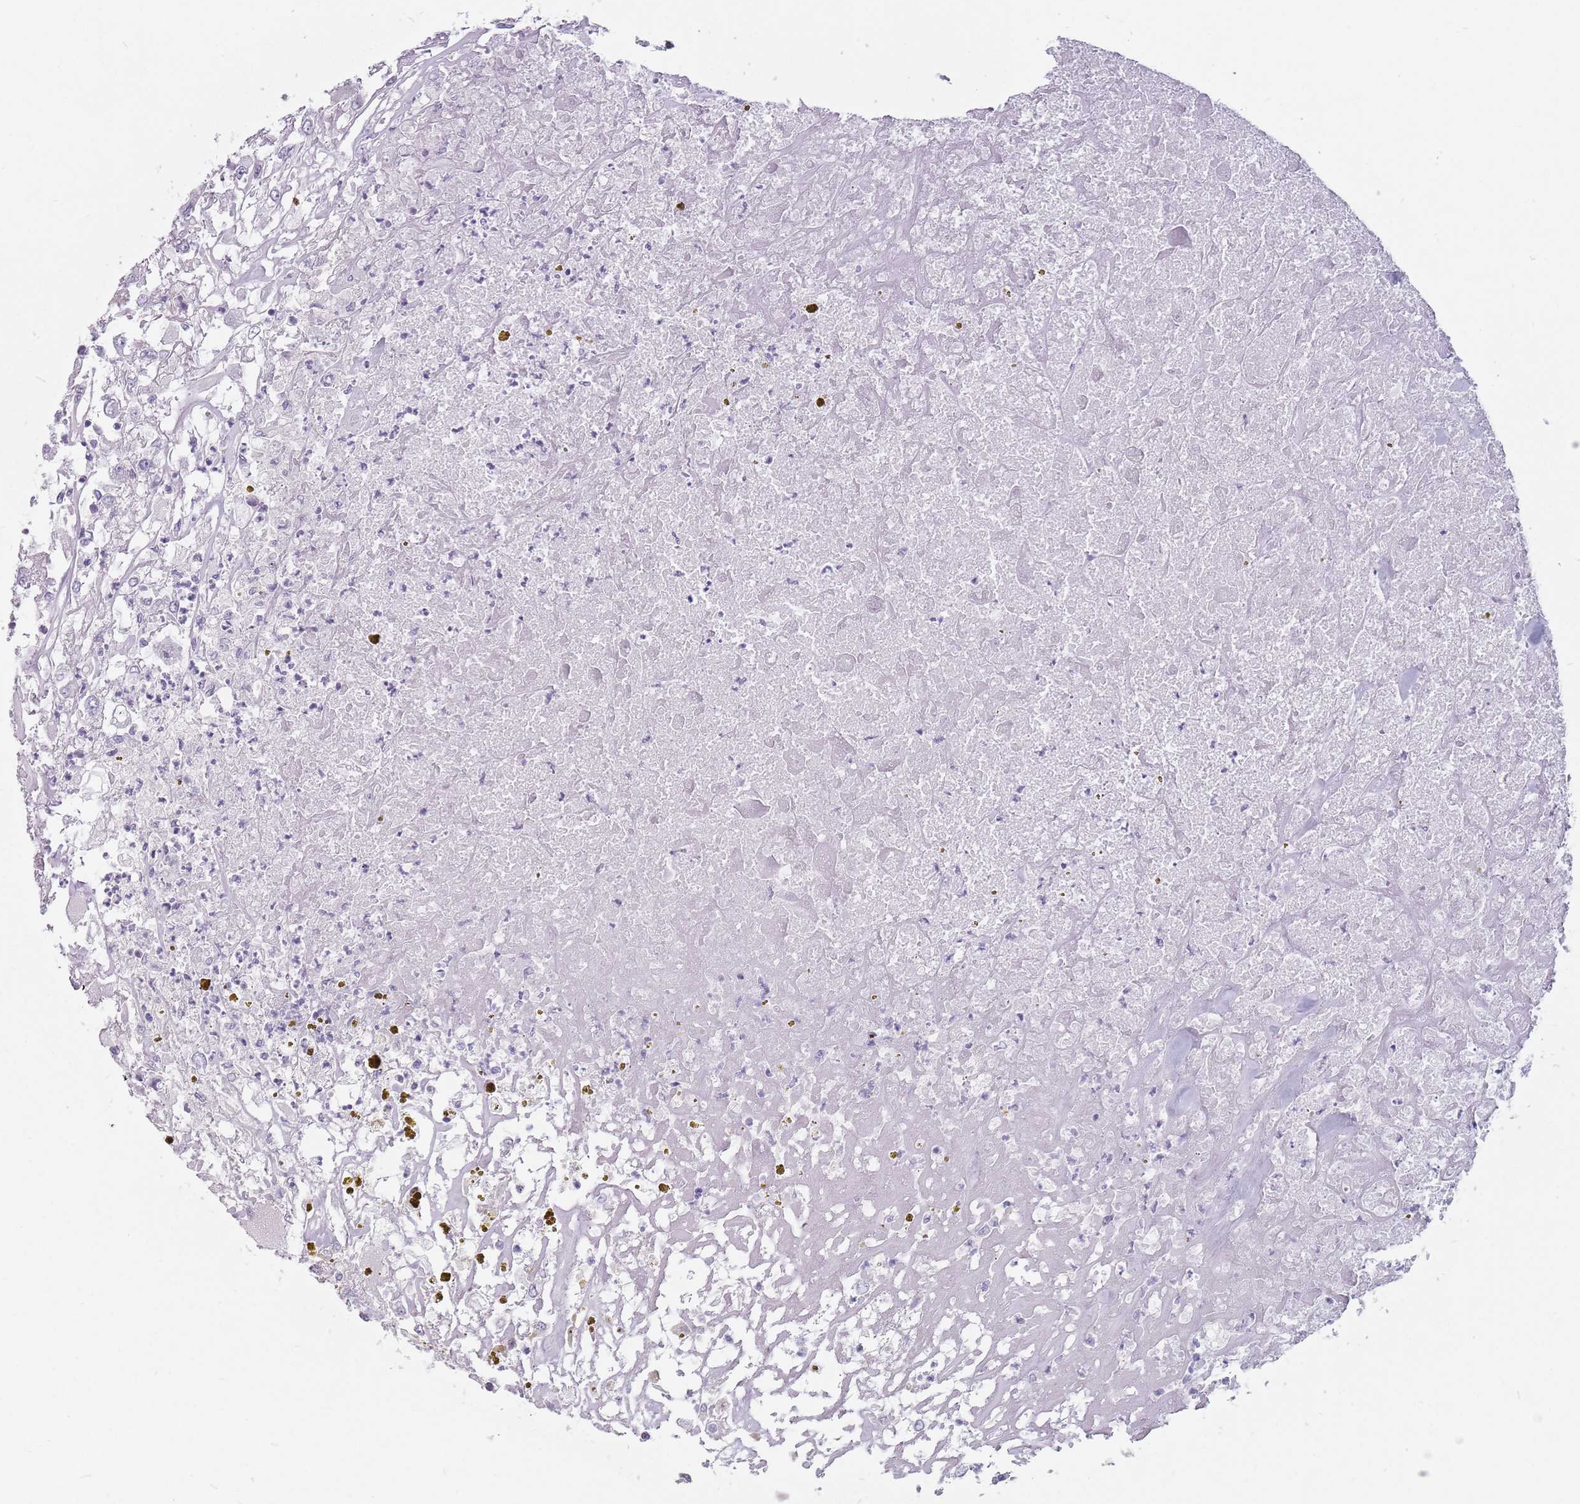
{"staining": {"intensity": "negative", "quantity": "none", "location": "none"}, "tissue": "renal cancer", "cell_type": "Tumor cells", "image_type": "cancer", "snomed": [{"axis": "morphology", "description": "Adenocarcinoma, NOS"}, {"axis": "topography", "description": "Kidney"}], "caption": "IHC photomicrograph of neoplastic tissue: human adenocarcinoma (renal) stained with DAB (3,3'-diaminobenzidine) displays no significant protein staining in tumor cells. The staining was performed using DAB to visualize the protein expression in brown, while the nuclei were stained in blue with hematoxylin (Magnification: 20x).", "gene": "CEP19", "patient": {"sex": "female", "age": 52}}